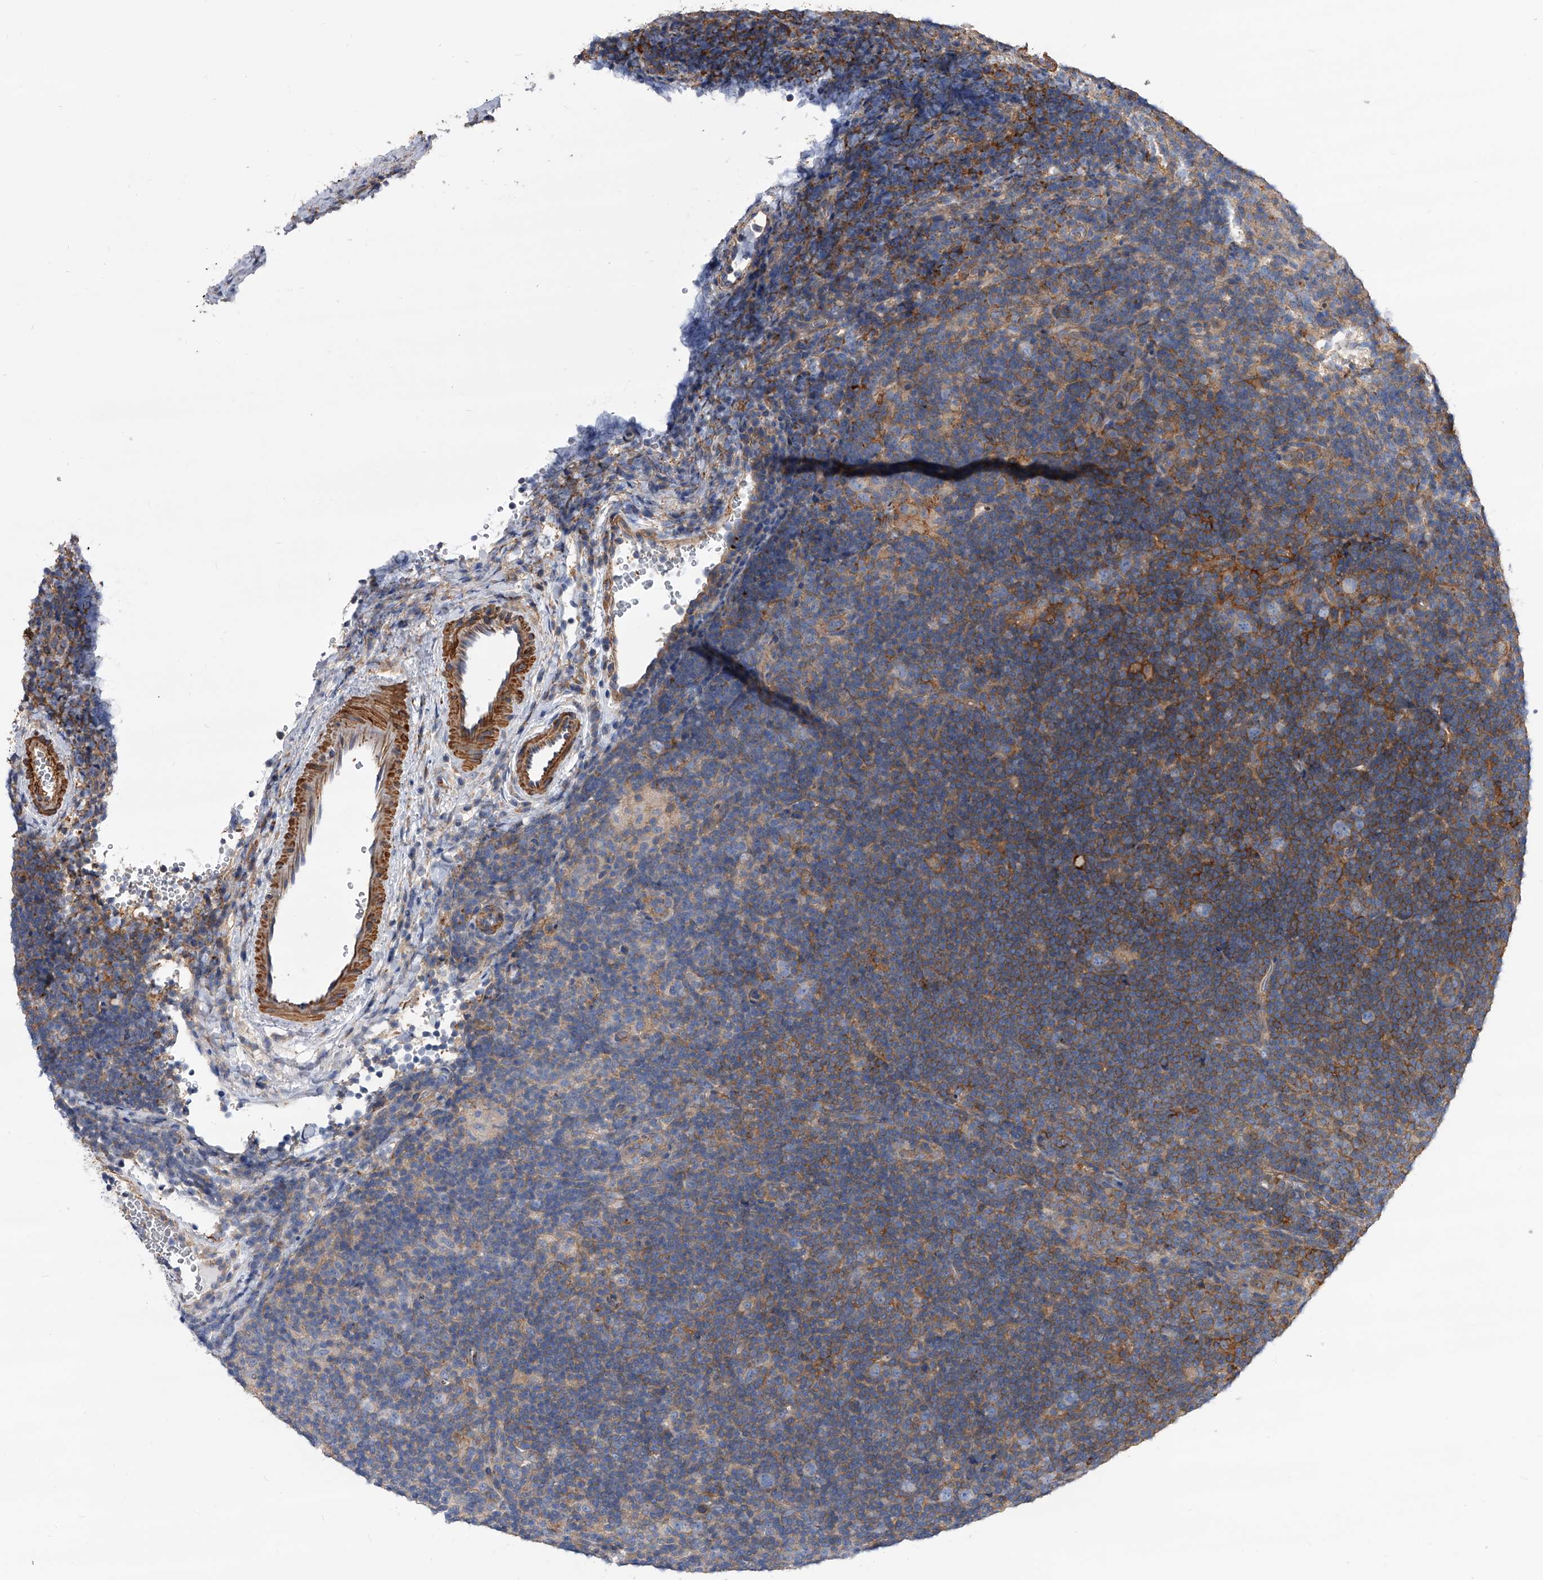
{"staining": {"intensity": "negative", "quantity": "none", "location": "none"}, "tissue": "lymphoma", "cell_type": "Tumor cells", "image_type": "cancer", "snomed": [{"axis": "morphology", "description": "Hodgkin's disease, NOS"}, {"axis": "topography", "description": "Lymph node"}], "caption": "This is a photomicrograph of immunohistochemistry (IHC) staining of Hodgkin's disease, which shows no expression in tumor cells.", "gene": "PISD", "patient": {"sex": "female", "age": 57}}